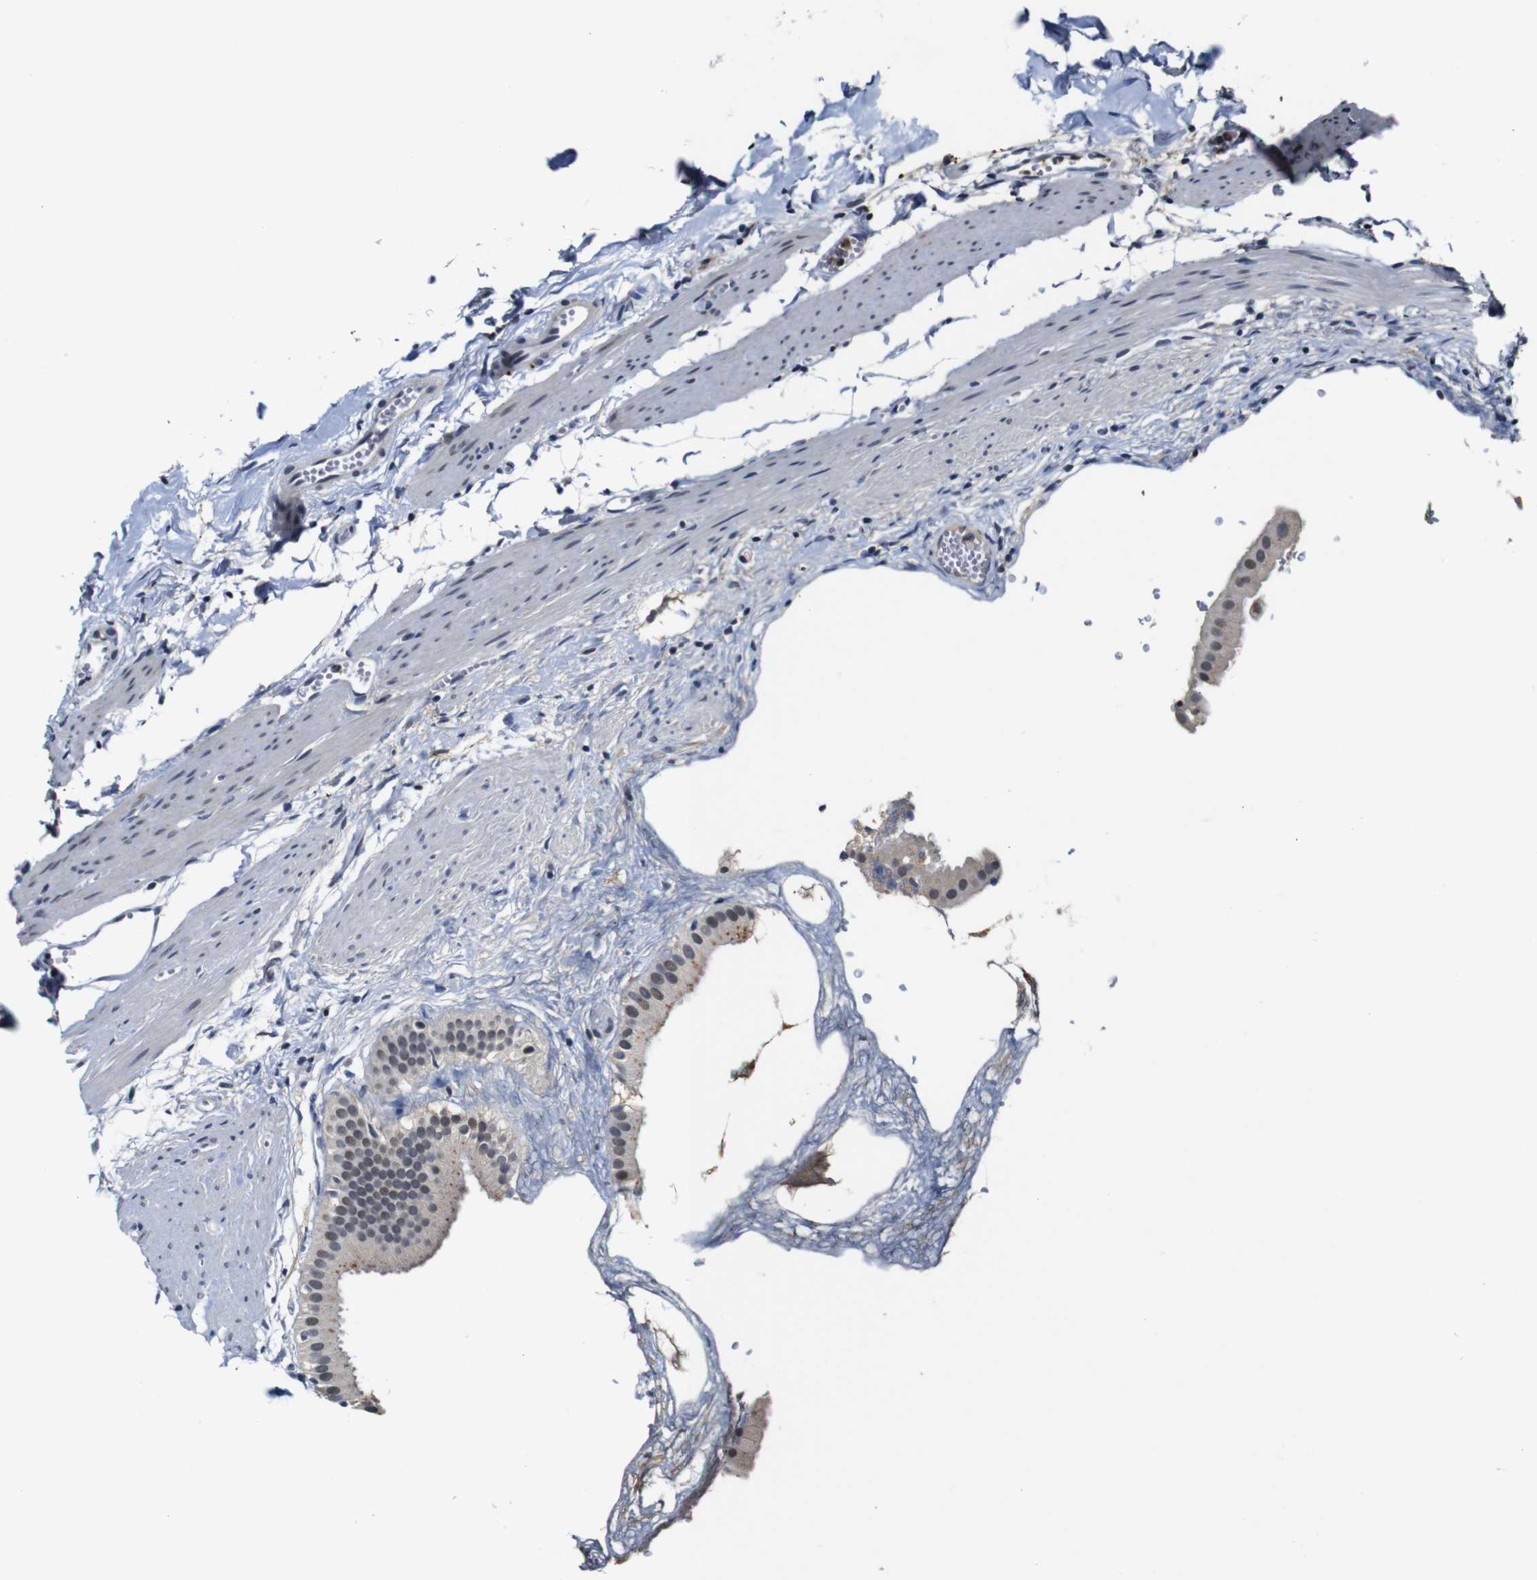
{"staining": {"intensity": "weak", "quantity": ">75%", "location": "cytoplasmic/membranous,nuclear"}, "tissue": "gallbladder", "cell_type": "Glandular cells", "image_type": "normal", "snomed": [{"axis": "morphology", "description": "Normal tissue, NOS"}, {"axis": "topography", "description": "Gallbladder"}], "caption": "Protein analysis of benign gallbladder exhibits weak cytoplasmic/membranous,nuclear staining in approximately >75% of glandular cells. The protein of interest is shown in brown color, while the nuclei are stained blue.", "gene": "NTRK3", "patient": {"sex": "female", "age": 64}}